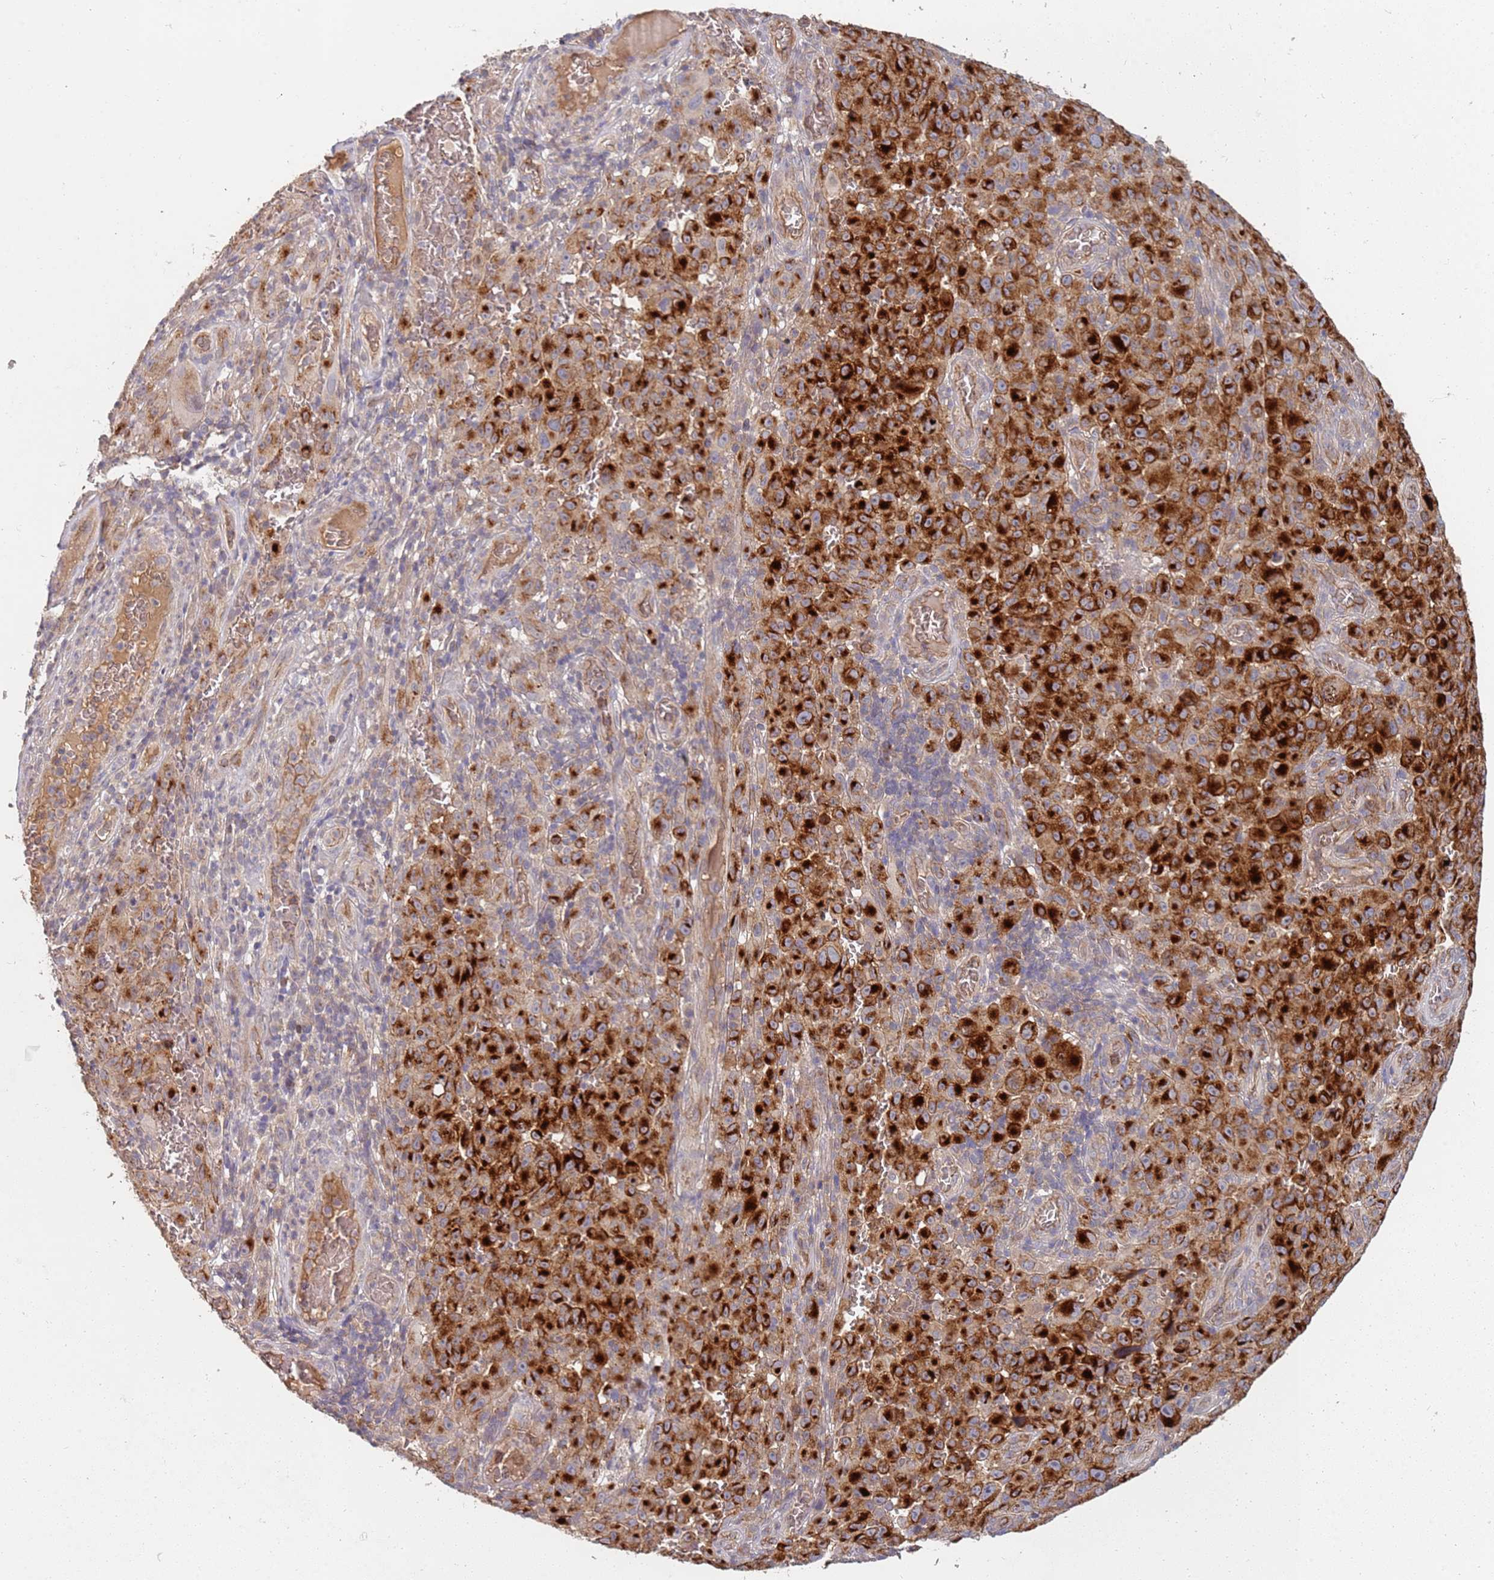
{"staining": {"intensity": "strong", "quantity": "25%-75%", "location": "cytoplasmic/membranous"}, "tissue": "melanoma", "cell_type": "Tumor cells", "image_type": "cancer", "snomed": [{"axis": "morphology", "description": "Malignant melanoma, NOS"}, {"axis": "topography", "description": "Skin"}], "caption": "Immunohistochemistry micrograph of human melanoma stained for a protein (brown), which displays high levels of strong cytoplasmic/membranous positivity in about 25%-75% of tumor cells.", "gene": "ABCB6", "patient": {"sex": "female", "age": 82}}